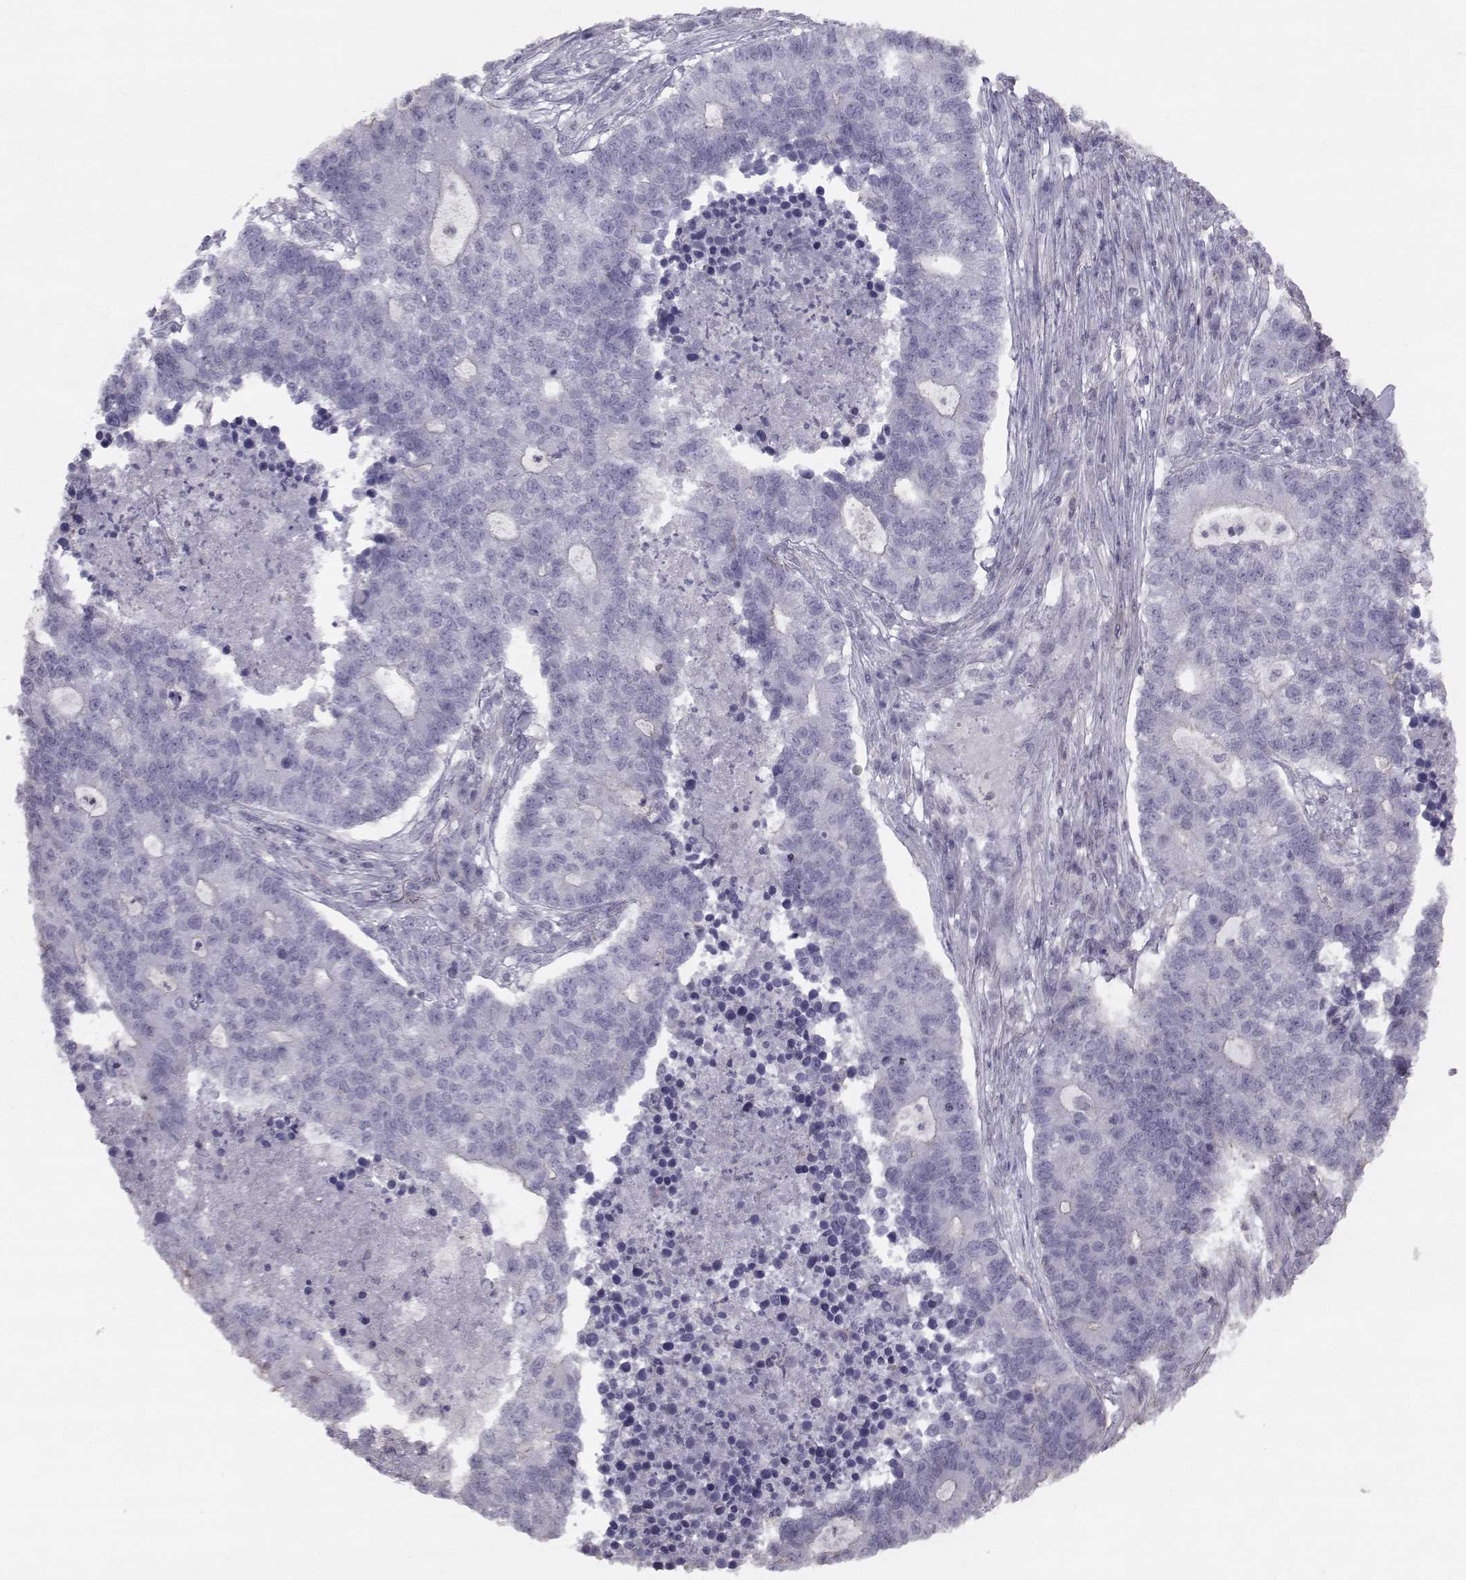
{"staining": {"intensity": "negative", "quantity": "none", "location": "none"}, "tissue": "lung cancer", "cell_type": "Tumor cells", "image_type": "cancer", "snomed": [{"axis": "morphology", "description": "Adenocarcinoma, NOS"}, {"axis": "topography", "description": "Lung"}], "caption": "Immunohistochemistry (IHC) micrograph of lung adenocarcinoma stained for a protein (brown), which shows no staining in tumor cells.", "gene": "GARIN3", "patient": {"sex": "male", "age": 57}}